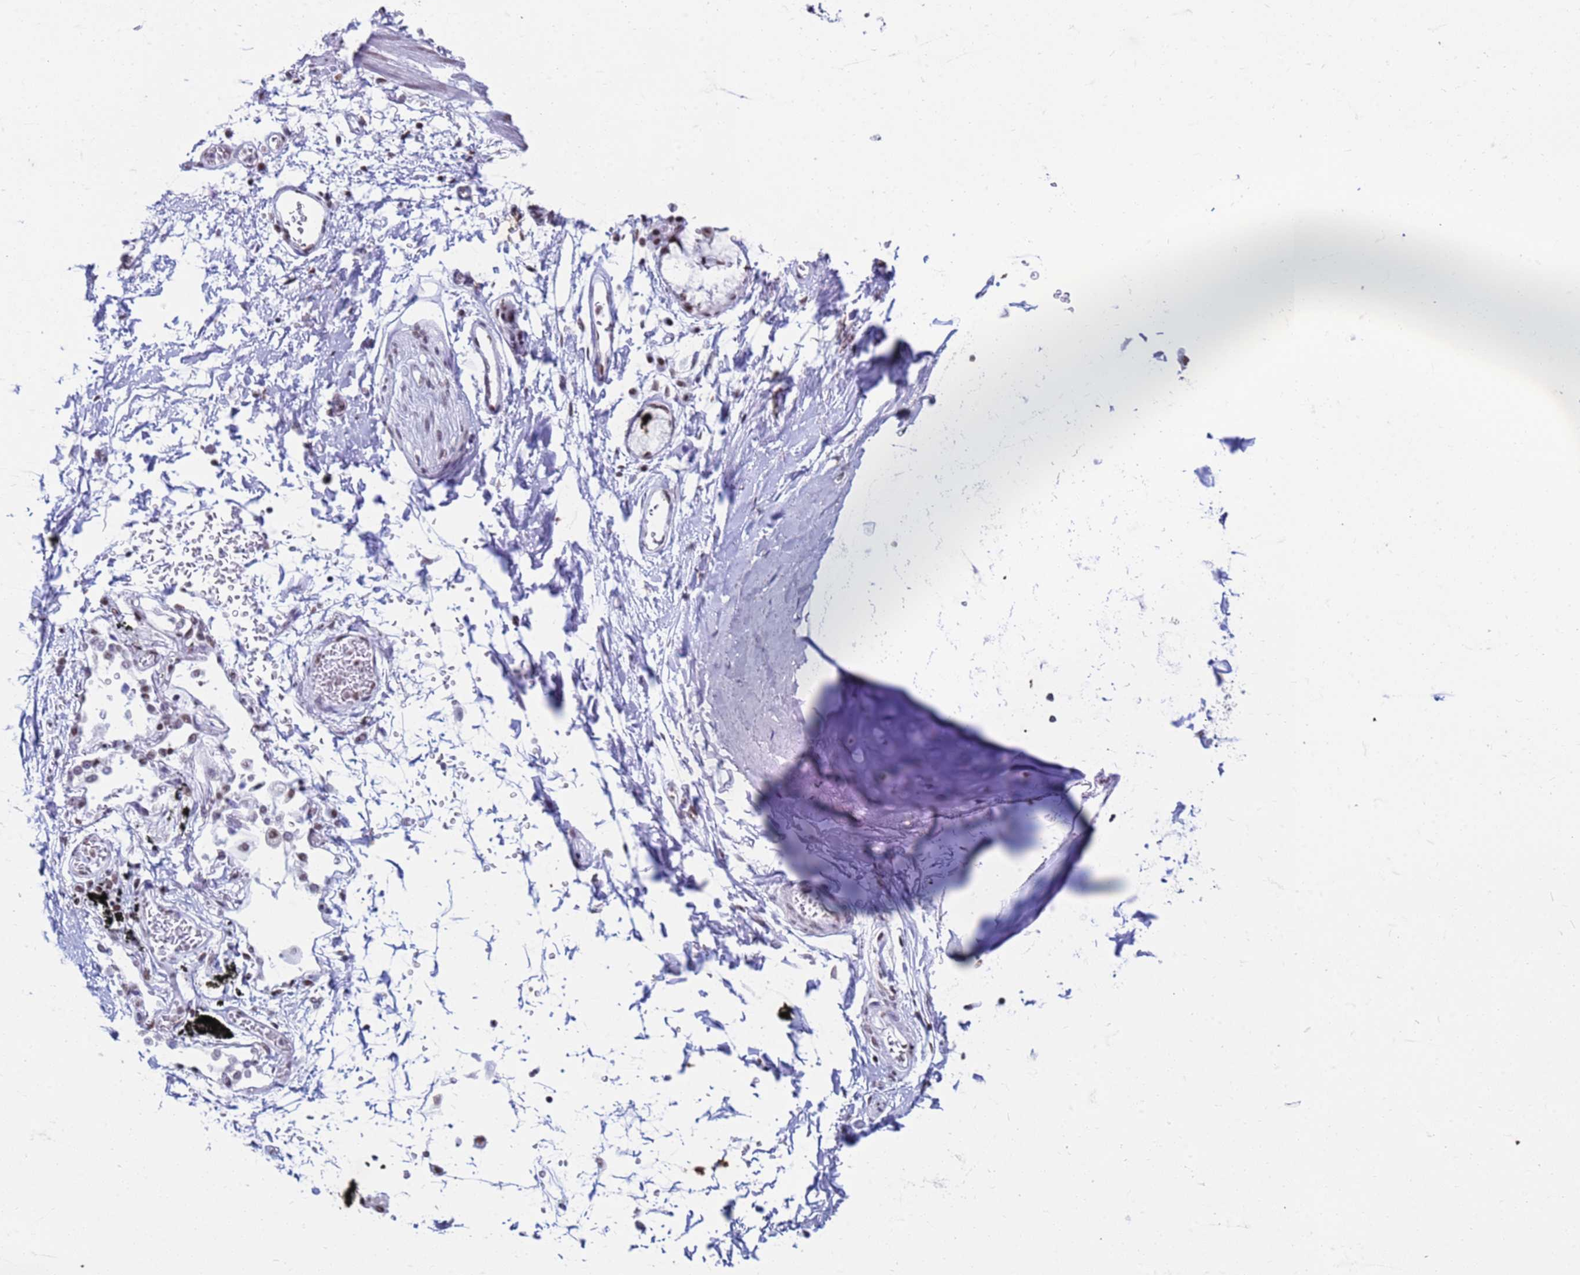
{"staining": {"intensity": "weak", "quantity": ">75%", "location": "nuclear"}, "tissue": "adipose tissue", "cell_type": "Adipocytes", "image_type": "normal", "snomed": [{"axis": "morphology", "description": "Normal tissue, NOS"}, {"axis": "topography", "description": "Cartilage tissue"}], "caption": "Normal adipose tissue demonstrates weak nuclear positivity in approximately >75% of adipocytes, visualized by immunohistochemistry.", "gene": "FAM170B", "patient": {"sex": "male", "age": 73}}